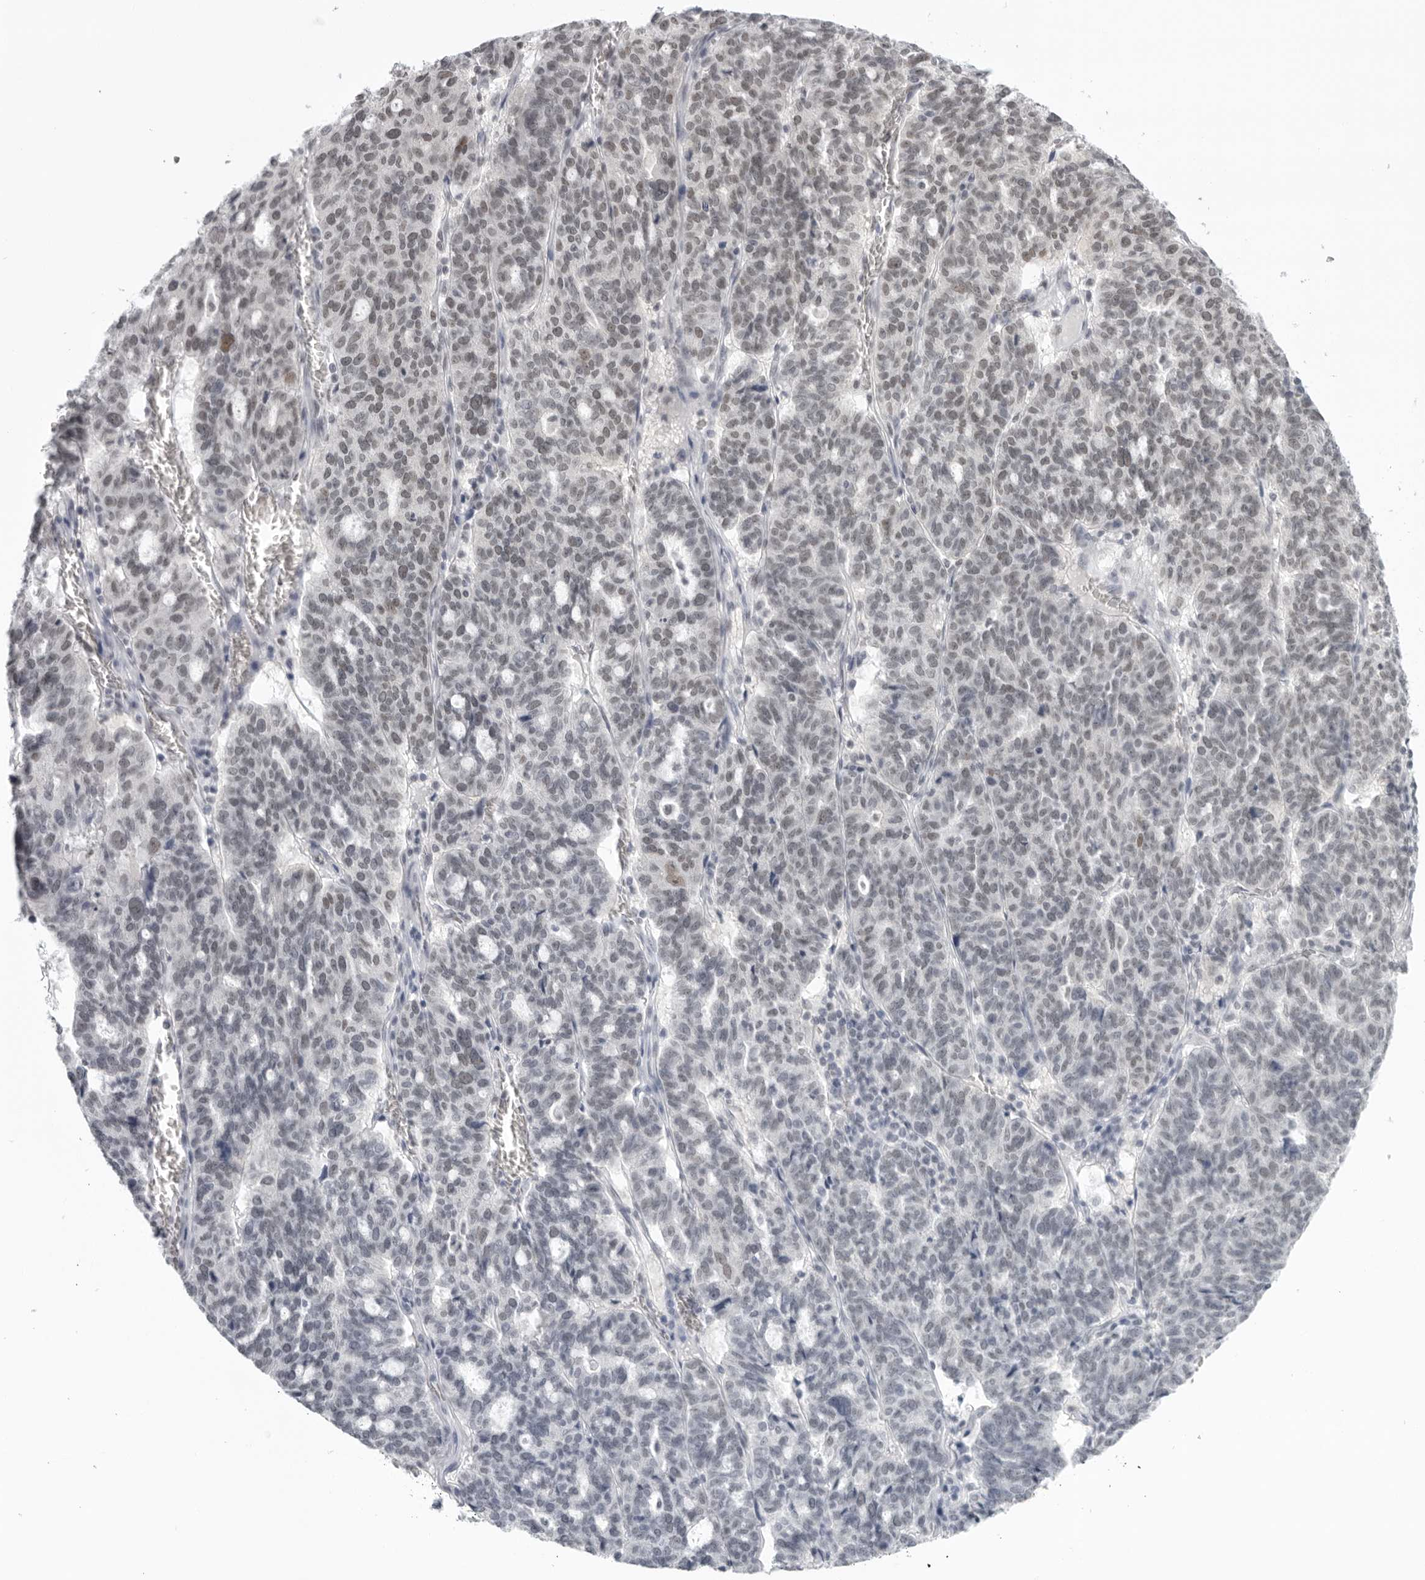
{"staining": {"intensity": "weak", "quantity": "<25%", "location": "nuclear"}, "tissue": "ovarian cancer", "cell_type": "Tumor cells", "image_type": "cancer", "snomed": [{"axis": "morphology", "description": "Cystadenocarcinoma, serous, NOS"}, {"axis": "topography", "description": "Ovary"}], "caption": "Tumor cells are negative for protein expression in human ovarian cancer.", "gene": "RPA2", "patient": {"sex": "female", "age": 59}}